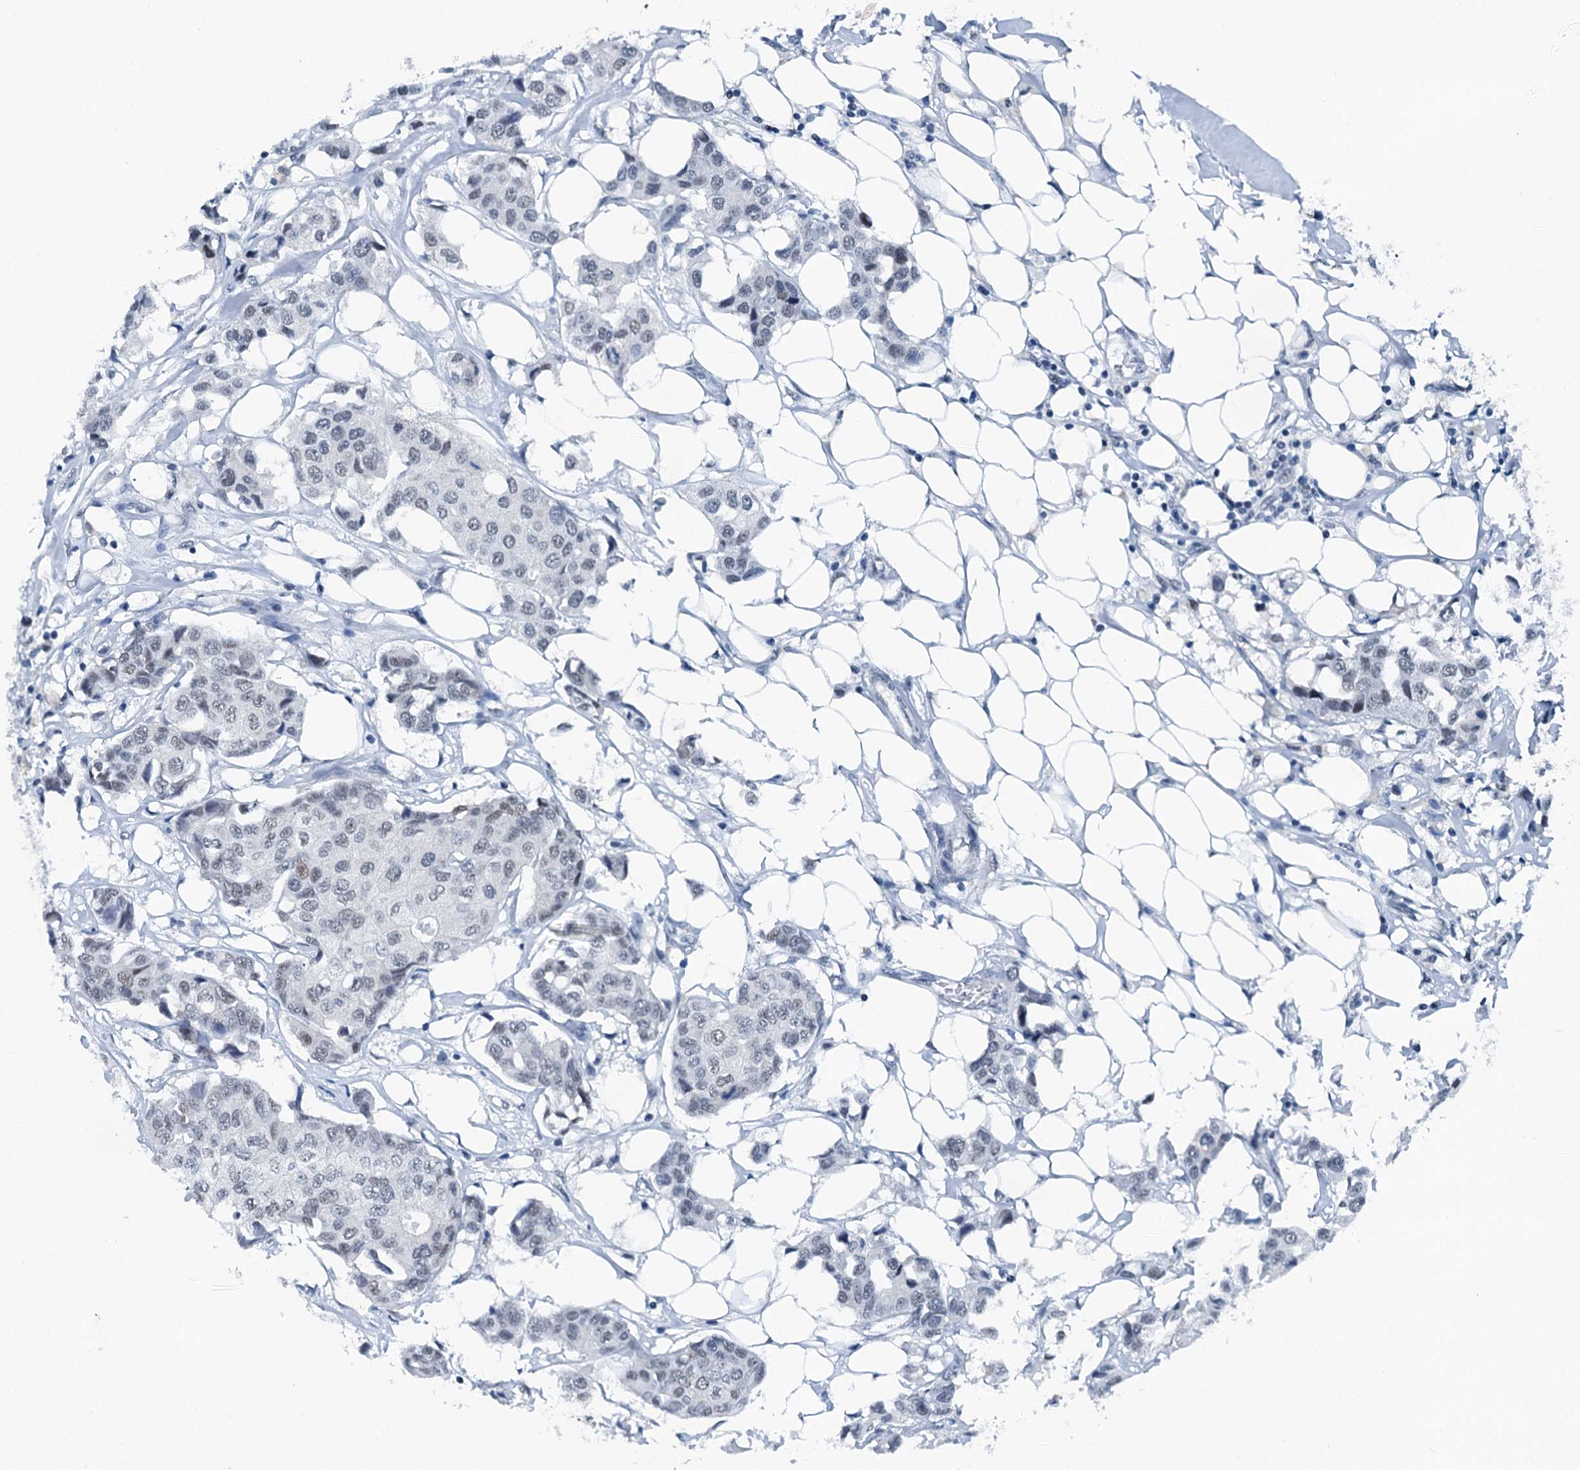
{"staining": {"intensity": "negative", "quantity": "none", "location": "none"}, "tissue": "breast cancer", "cell_type": "Tumor cells", "image_type": "cancer", "snomed": [{"axis": "morphology", "description": "Duct carcinoma"}, {"axis": "topography", "description": "Breast"}], "caption": "Histopathology image shows no significant protein positivity in tumor cells of breast cancer.", "gene": "TRPT1", "patient": {"sex": "female", "age": 80}}